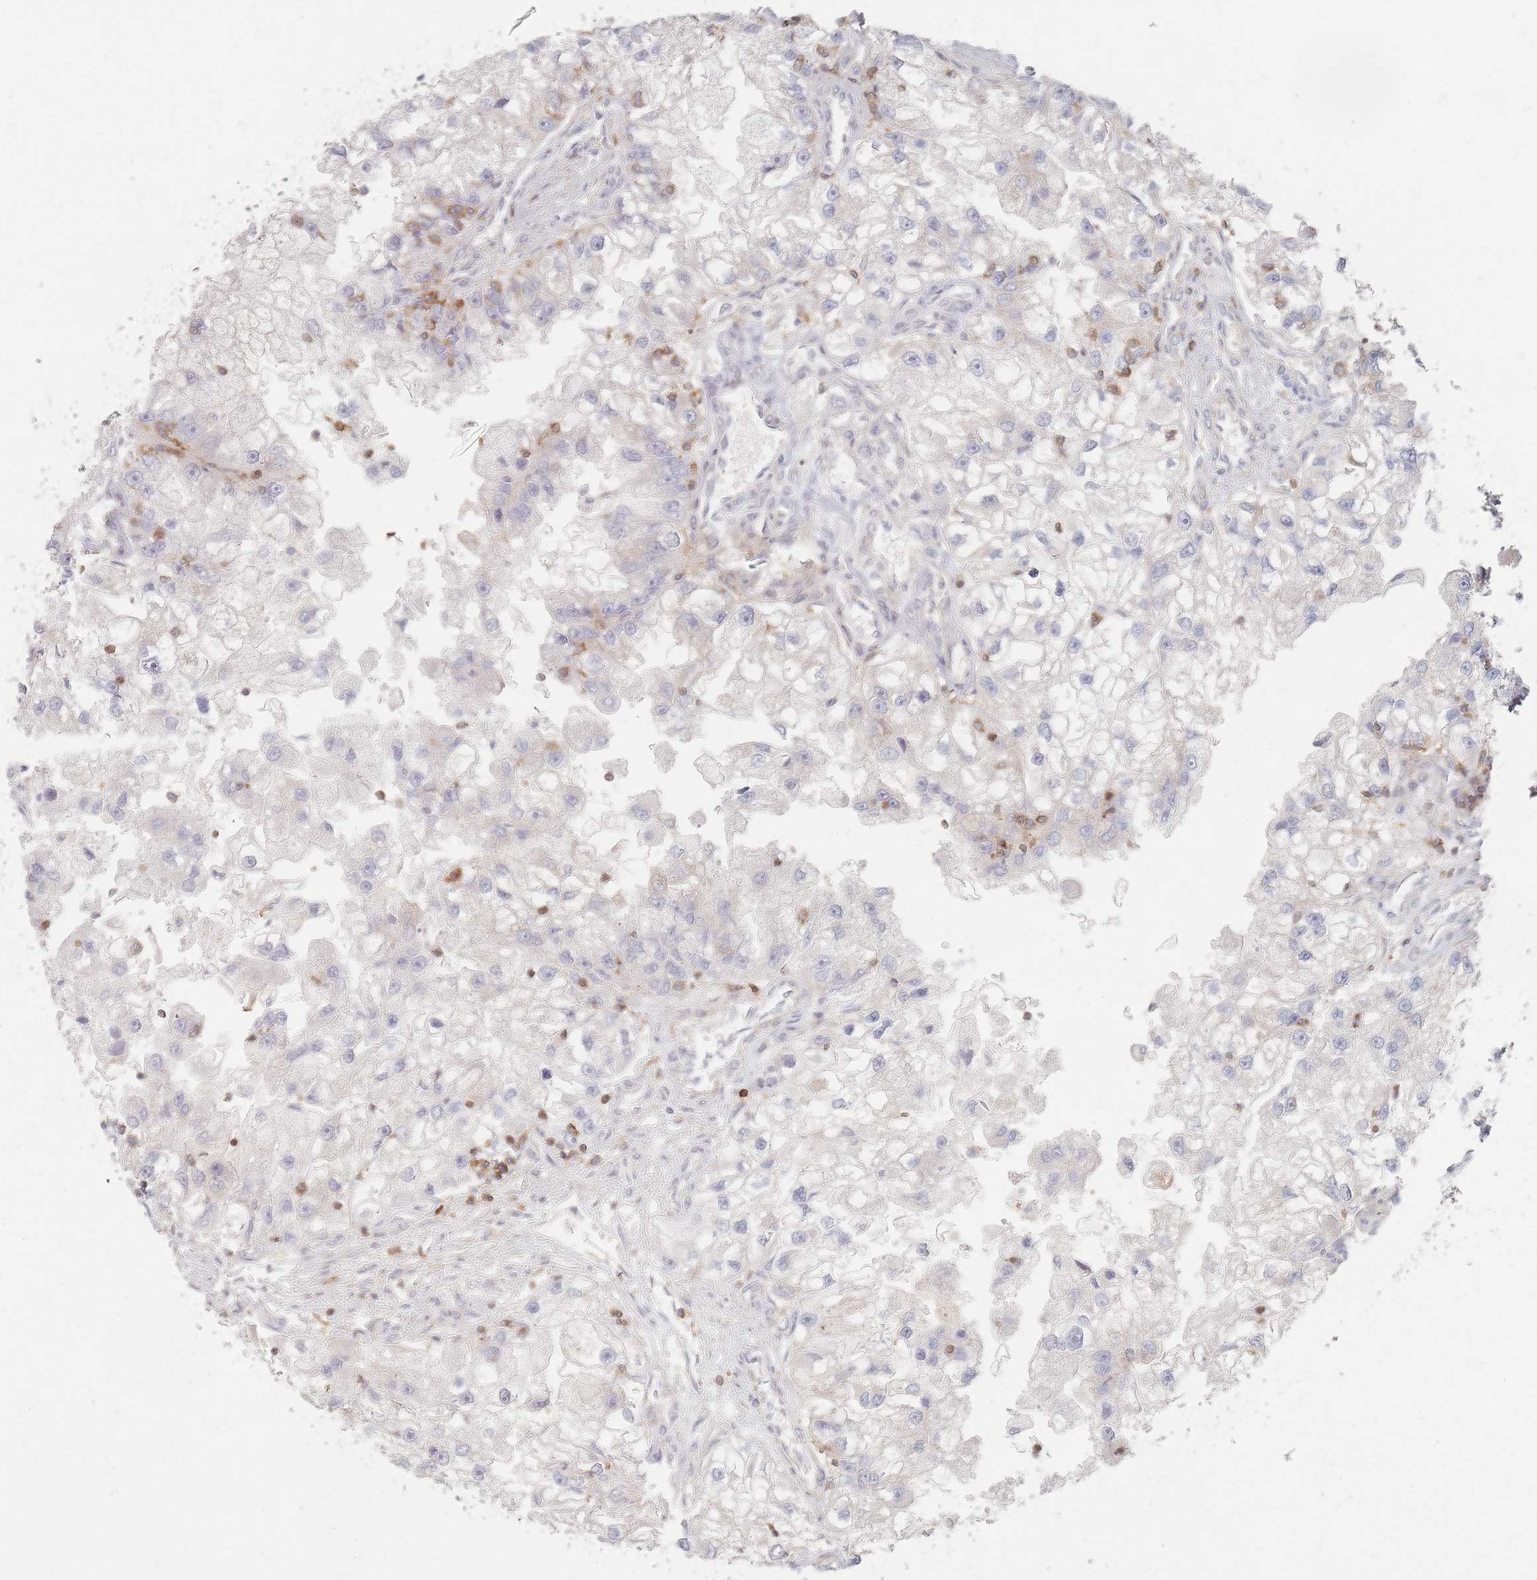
{"staining": {"intensity": "negative", "quantity": "none", "location": "none"}, "tissue": "renal cancer", "cell_type": "Tumor cells", "image_type": "cancer", "snomed": [{"axis": "morphology", "description": "Adenocarcinoma, NOS"}, {"axis": "topography", "description": "Kidney"}], "caption": "A high-resolution image shows immunohistochemistry (IHC) staining of adenocarcinoma (renal), which reveals no significant staining in tumor cells.", "gene": "ZNF852", "patient": {"sex": "male", "age": 63}}